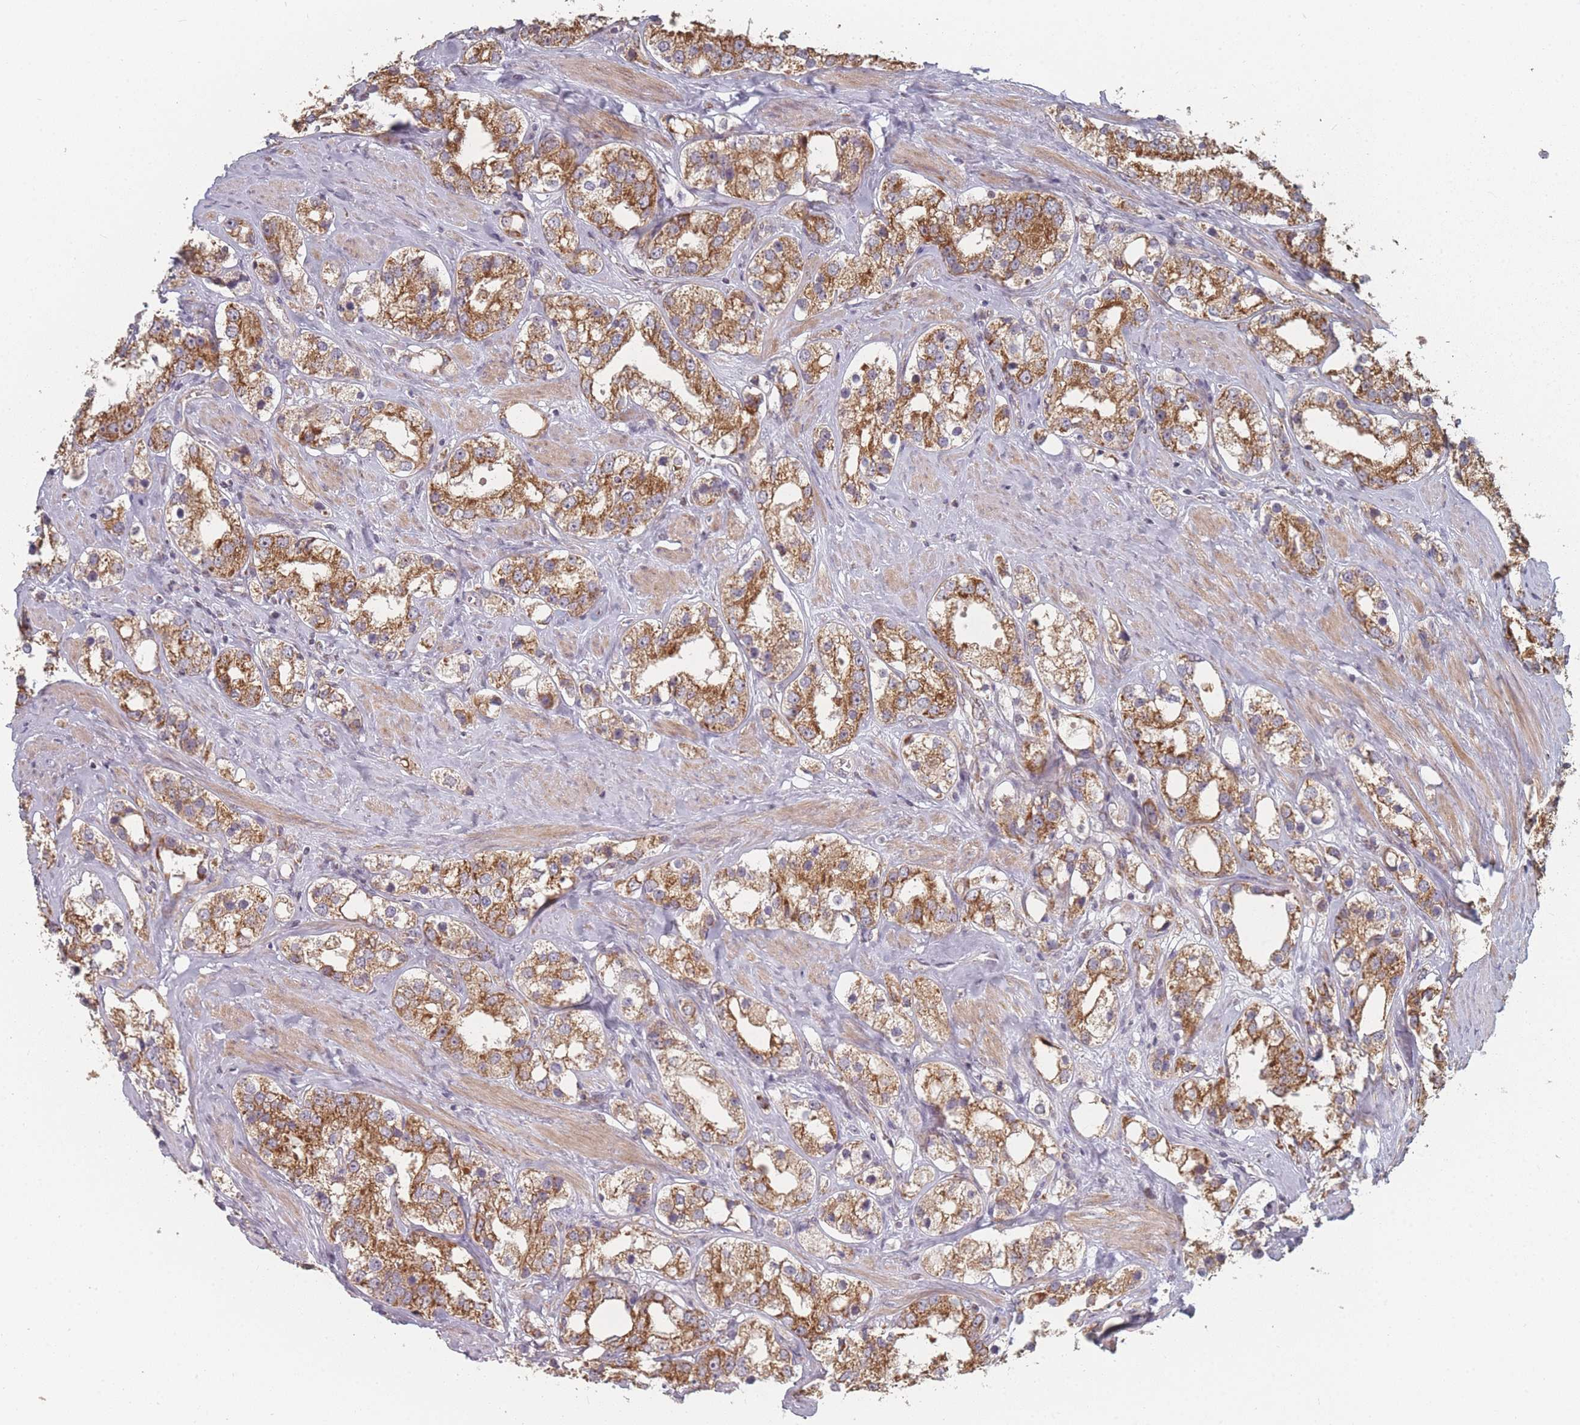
{"staining": {"intensity": "moderate", "quantity": ">75%", "location": "cytoplasmic/membranous"}, "tissue": "prostate cancer", "cell_type": "Tumor cells", "image_type": "cancer", "snomed": [{"axis": "morphology", "description": "Adenocarcinoma, NOS"}, {"axis": "topography", "description": "Prostate"}], "caption": "About >75% of tumor cells in human prostate adenocarcinoma demonstrate moderate cytoplasmic/membranous protein staining as visualized by brown immunohistochemical staining.", "gene": "PSMB3", "patient": {"sex": "male", "age": 79}}